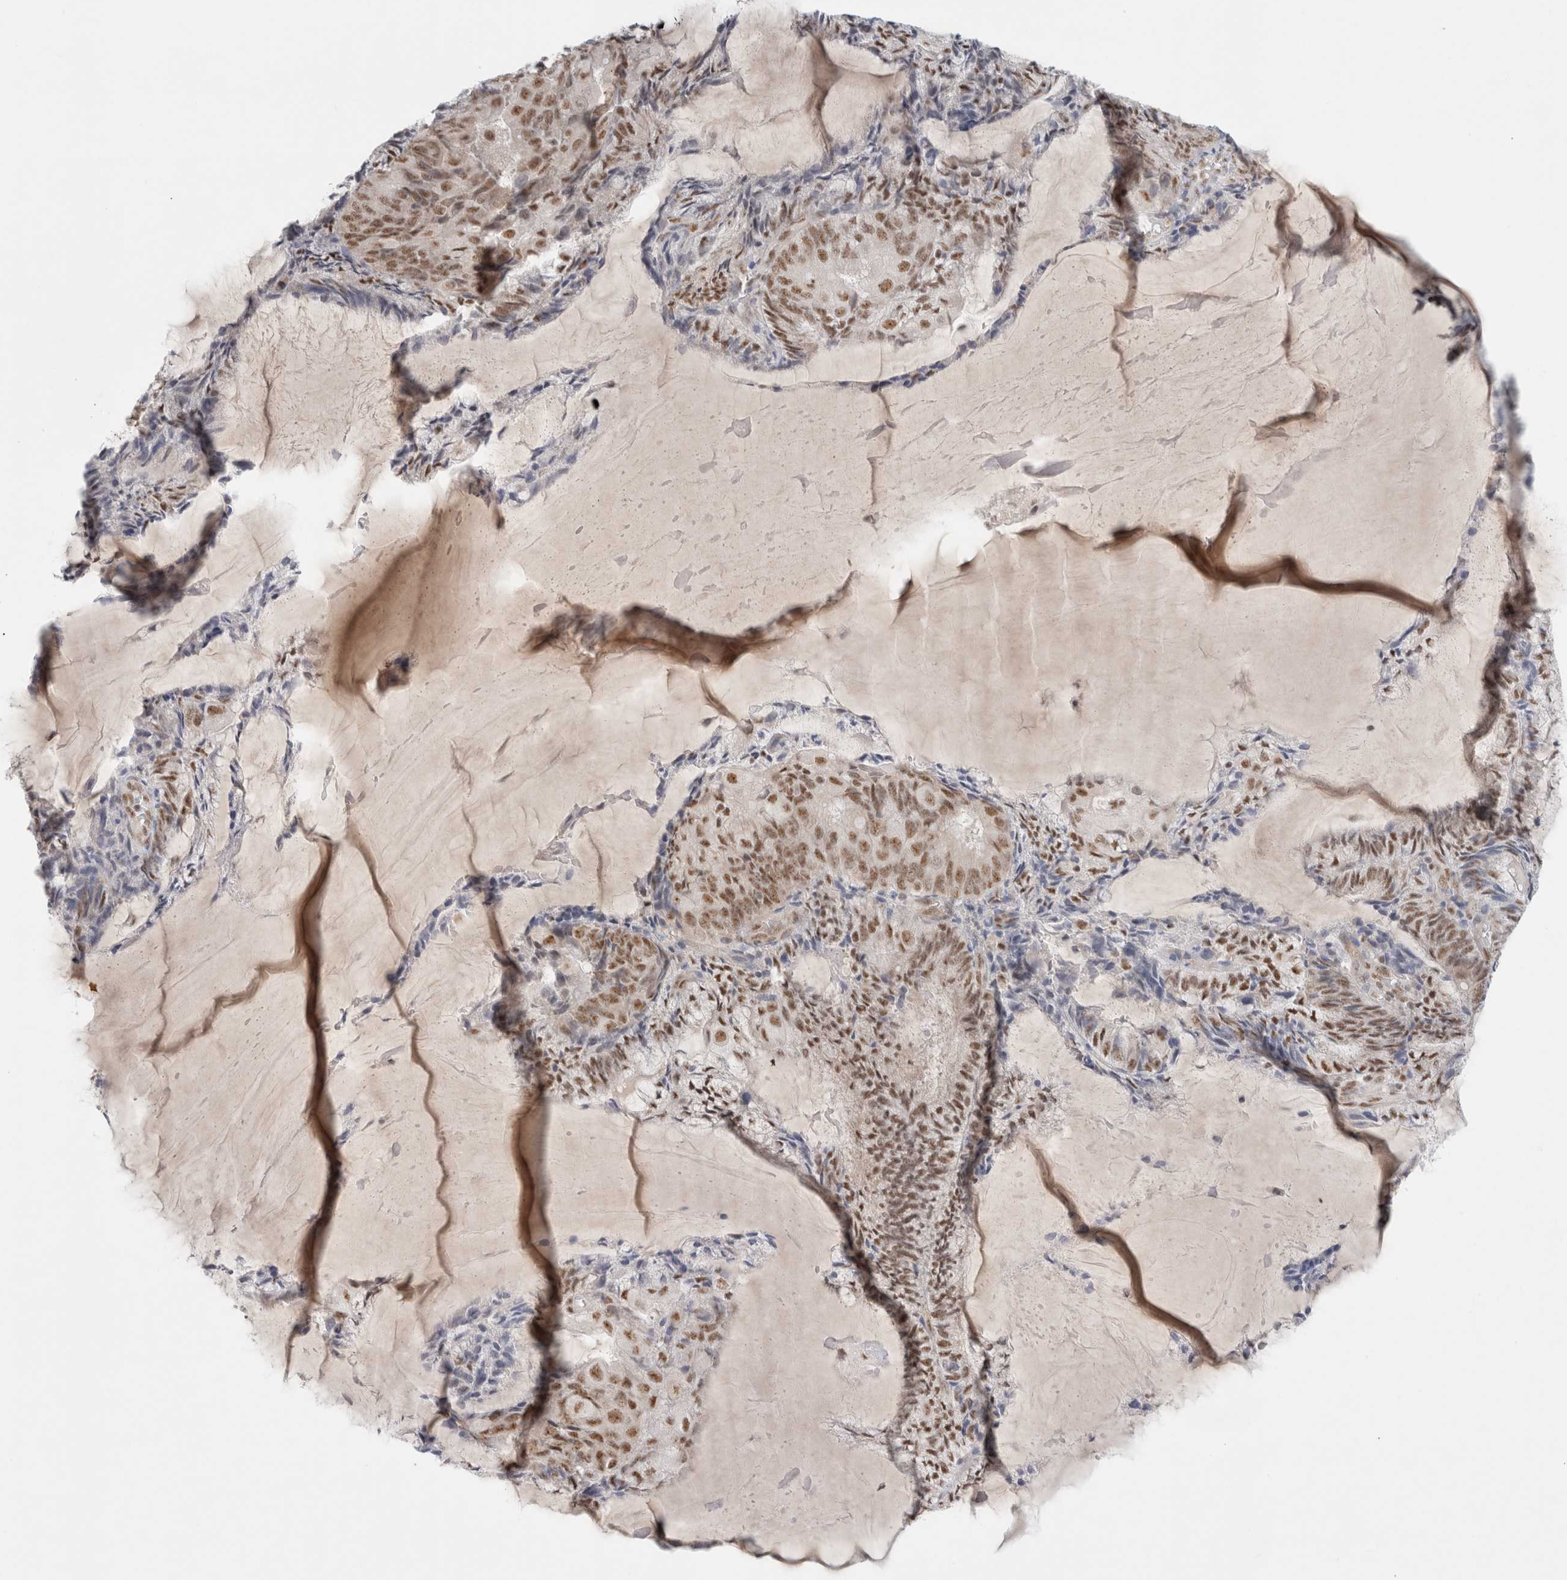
{"staining": {"intensity": "moderate", "quantity": ">75%", "location": "nuclear"}, "tissue": "endometrial cancer", "cell_type": "Tumor cells", "image_type": "cancer", "snomed": [{"axis": "morphology", "description": "Adenocarcinoma, NOS"}, {"axis": "topography", "description": "Endometrium"}], "caption": "Protein staining of endometrial adenocarcinoma tissue demonstrates moderate nuclear positivity in approximately >75% of tumor cells.", "gene": "TRMT12", "patient": {"sex": "female", "age": 81}}